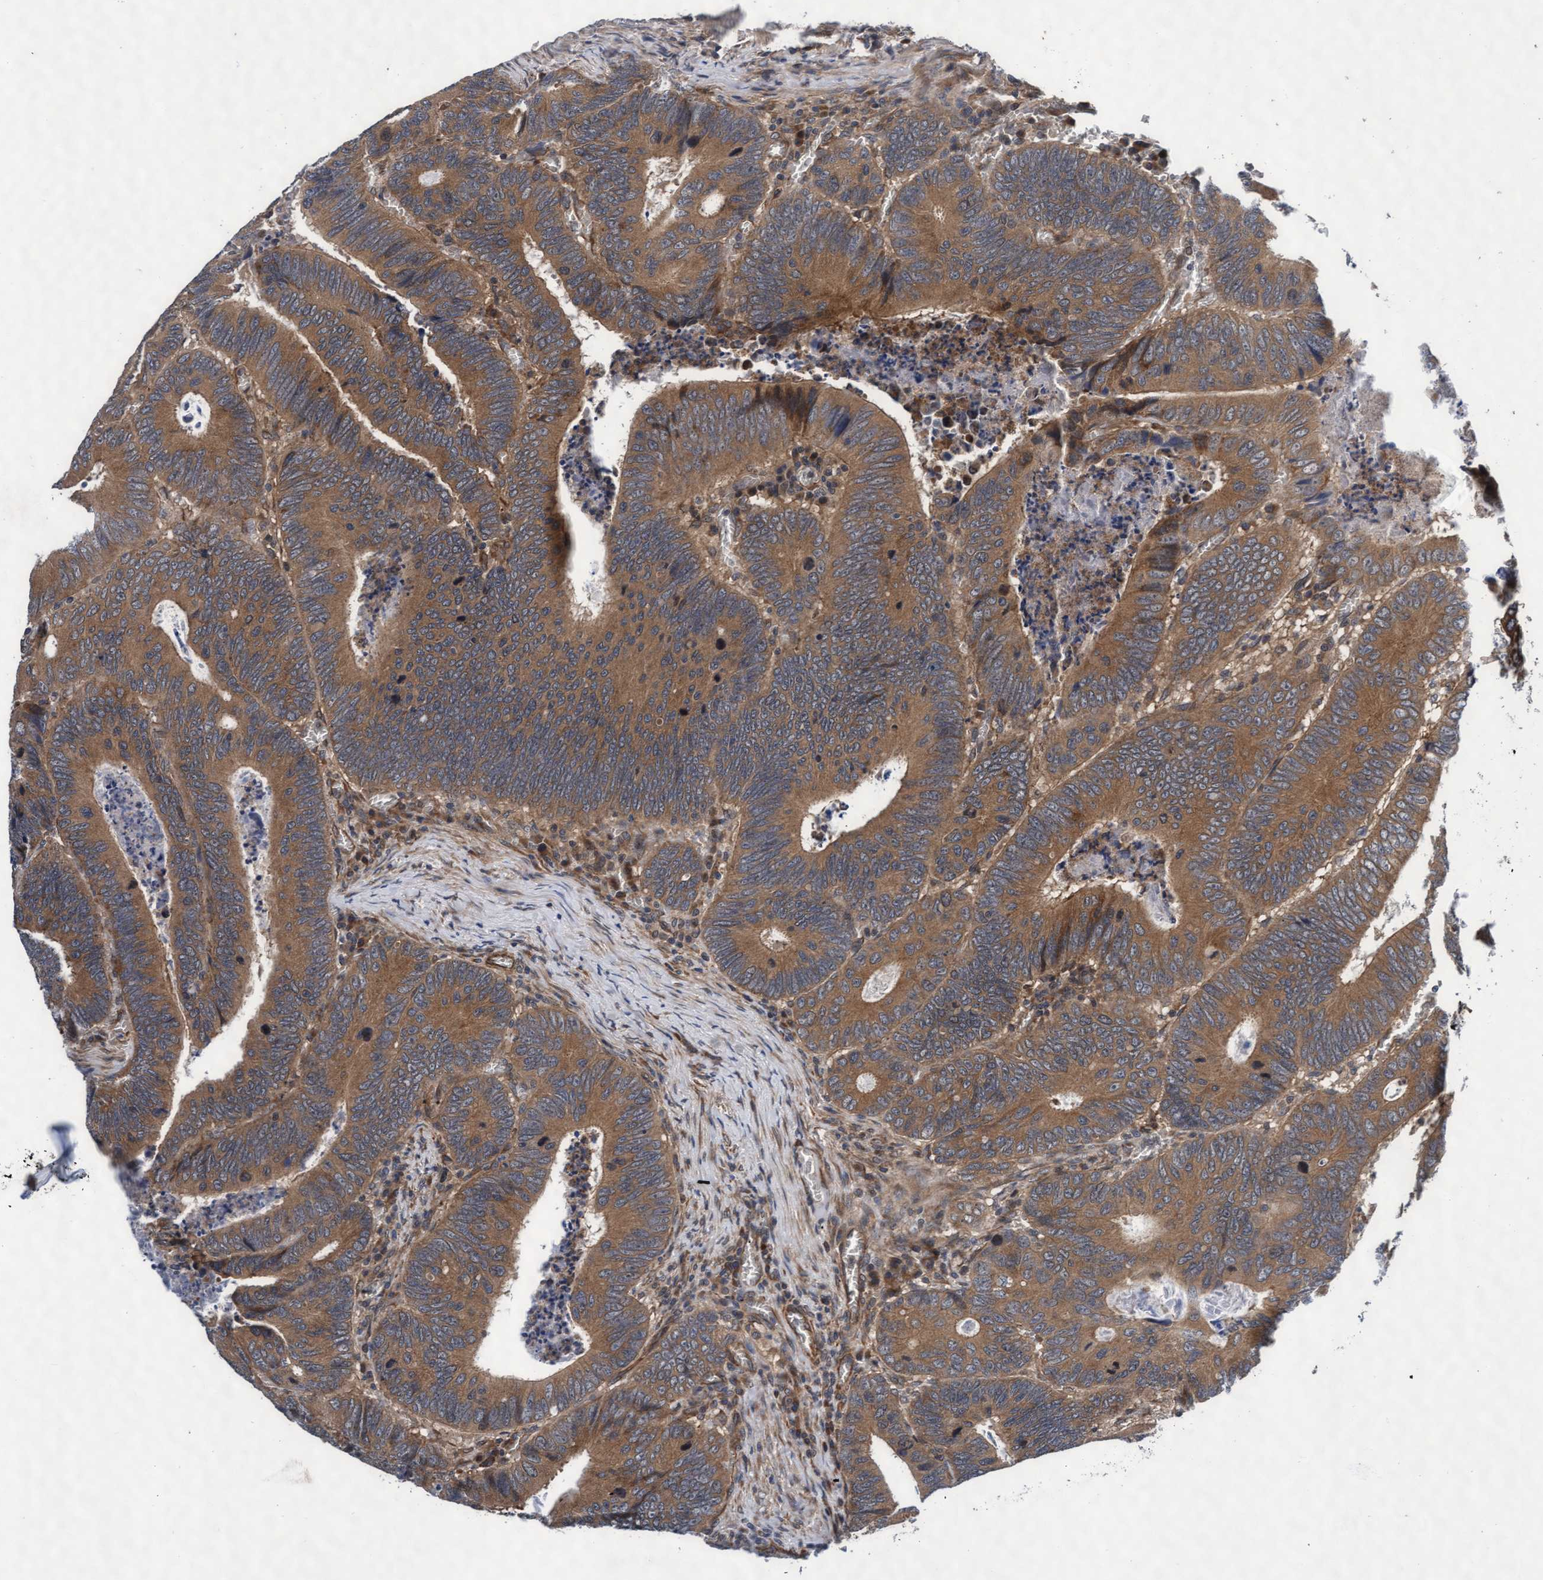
{"staining": {"intensity": "moderate", "quantity": ">75%", "location": "cytoplasmic/membranous"}, "tissue": "colorectal cancer", "cell_type": "Tumor cells", "image_type": "cancer", "snomed": [{"axis": "morphology", "description": "Inflammation, NOS"}, {"axis": "morphology", "description": "Adenocarcinoma, NOS"}, {"axis": "topography", "description": "Colon"}], "caption": "Immunohistochemistry histopathology image of human colorectal cancer (adenocarcinoma) stained for a protein (brown), which exhibits medium levels of moderate cytoplasmic/membranous positivity in about >75% of tumor cells.", "gene": "EFCAB13", "patient": {"sex": "male", "age": 72}}